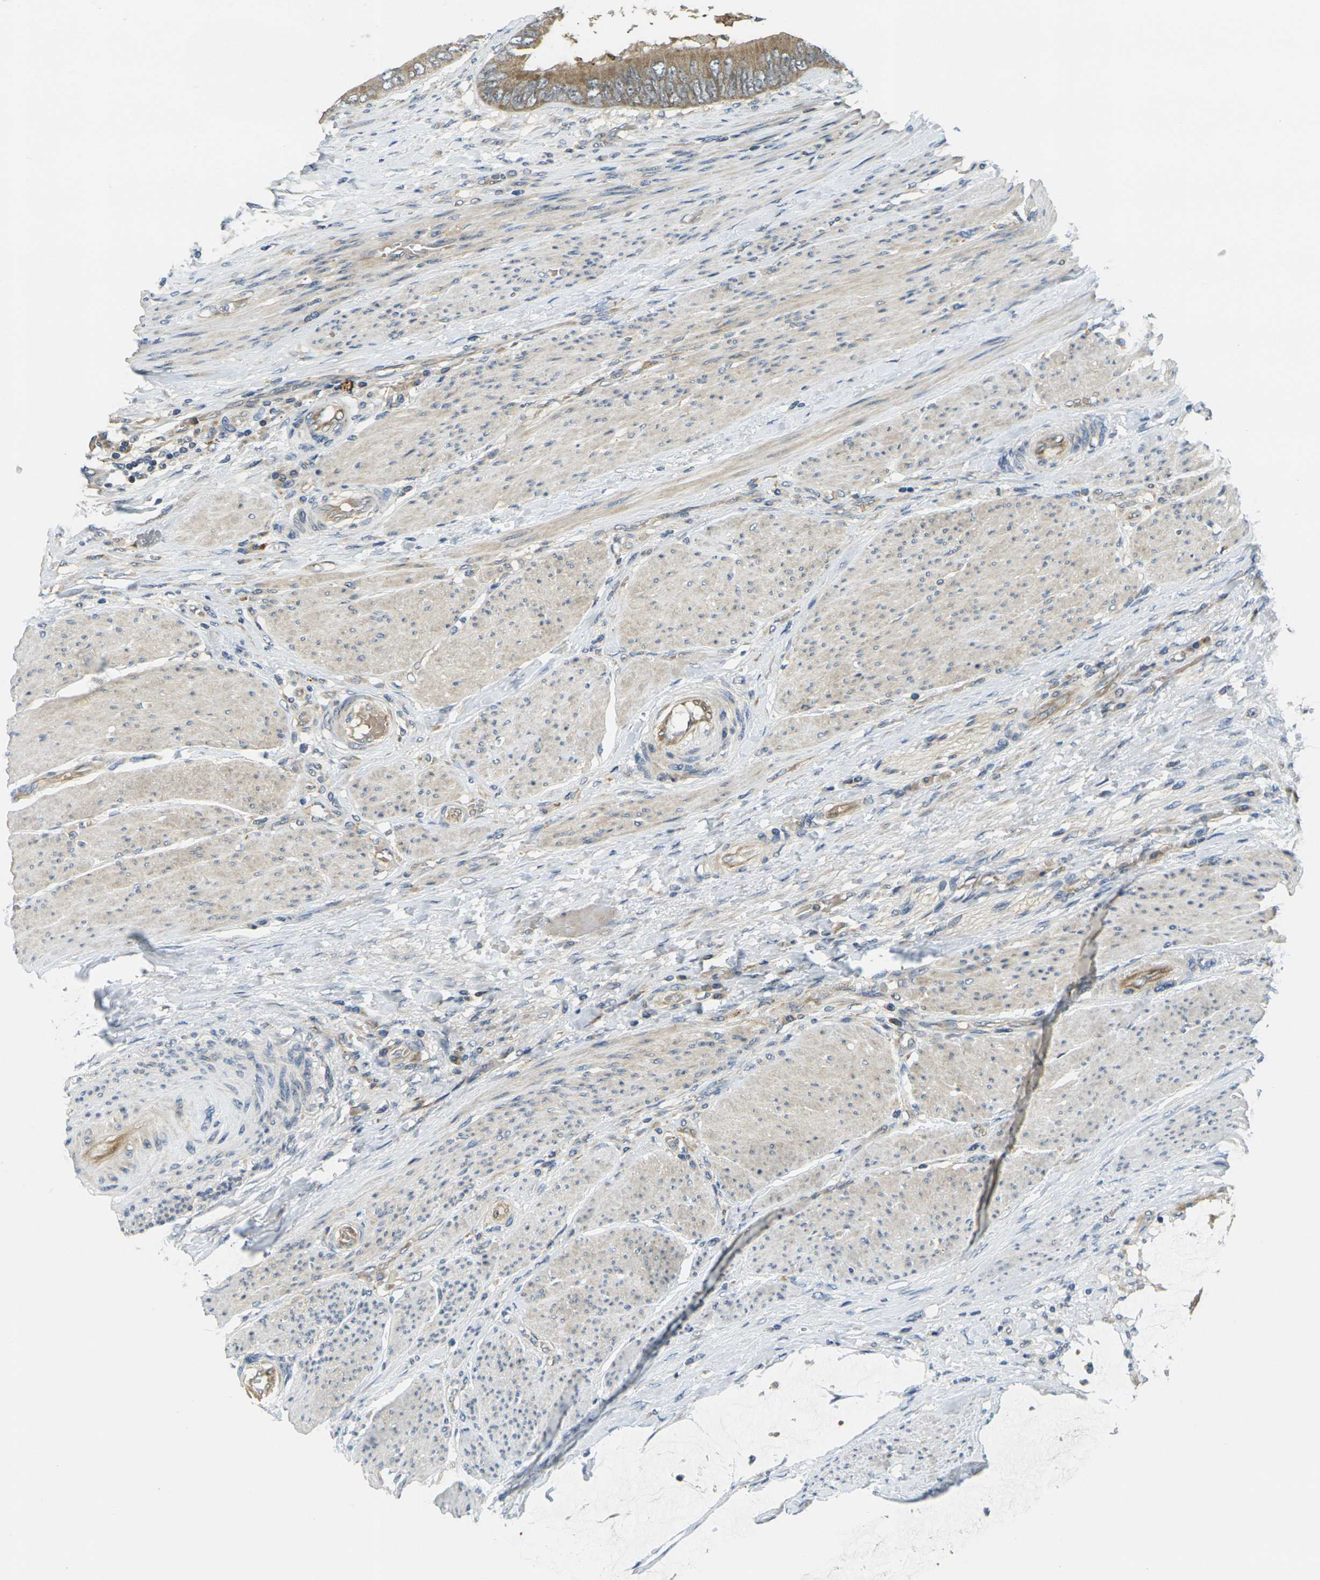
{"staining": {"intensity": "moderate", "quantity": ">75%", "location": "cytoplasmic/membranous"}, "tissue": "colorectal cancer", "cell_type": "Tumor cells", "image_type": "cancer", "snomed": [{"axis": "morphology", "description": "Adenocarcinoma, NOS"}, {"axis": "topography", "description": "Rectum"}], "caption": "Approximately >75% of tumor cells in human colorectal adenocarcinoma show moderate cytoplasmic/membranous protein expression as visualized by brown immunohistochemical staining.", "gene": "MINAR2", "patient": {"sex": "female", "age": 77}}